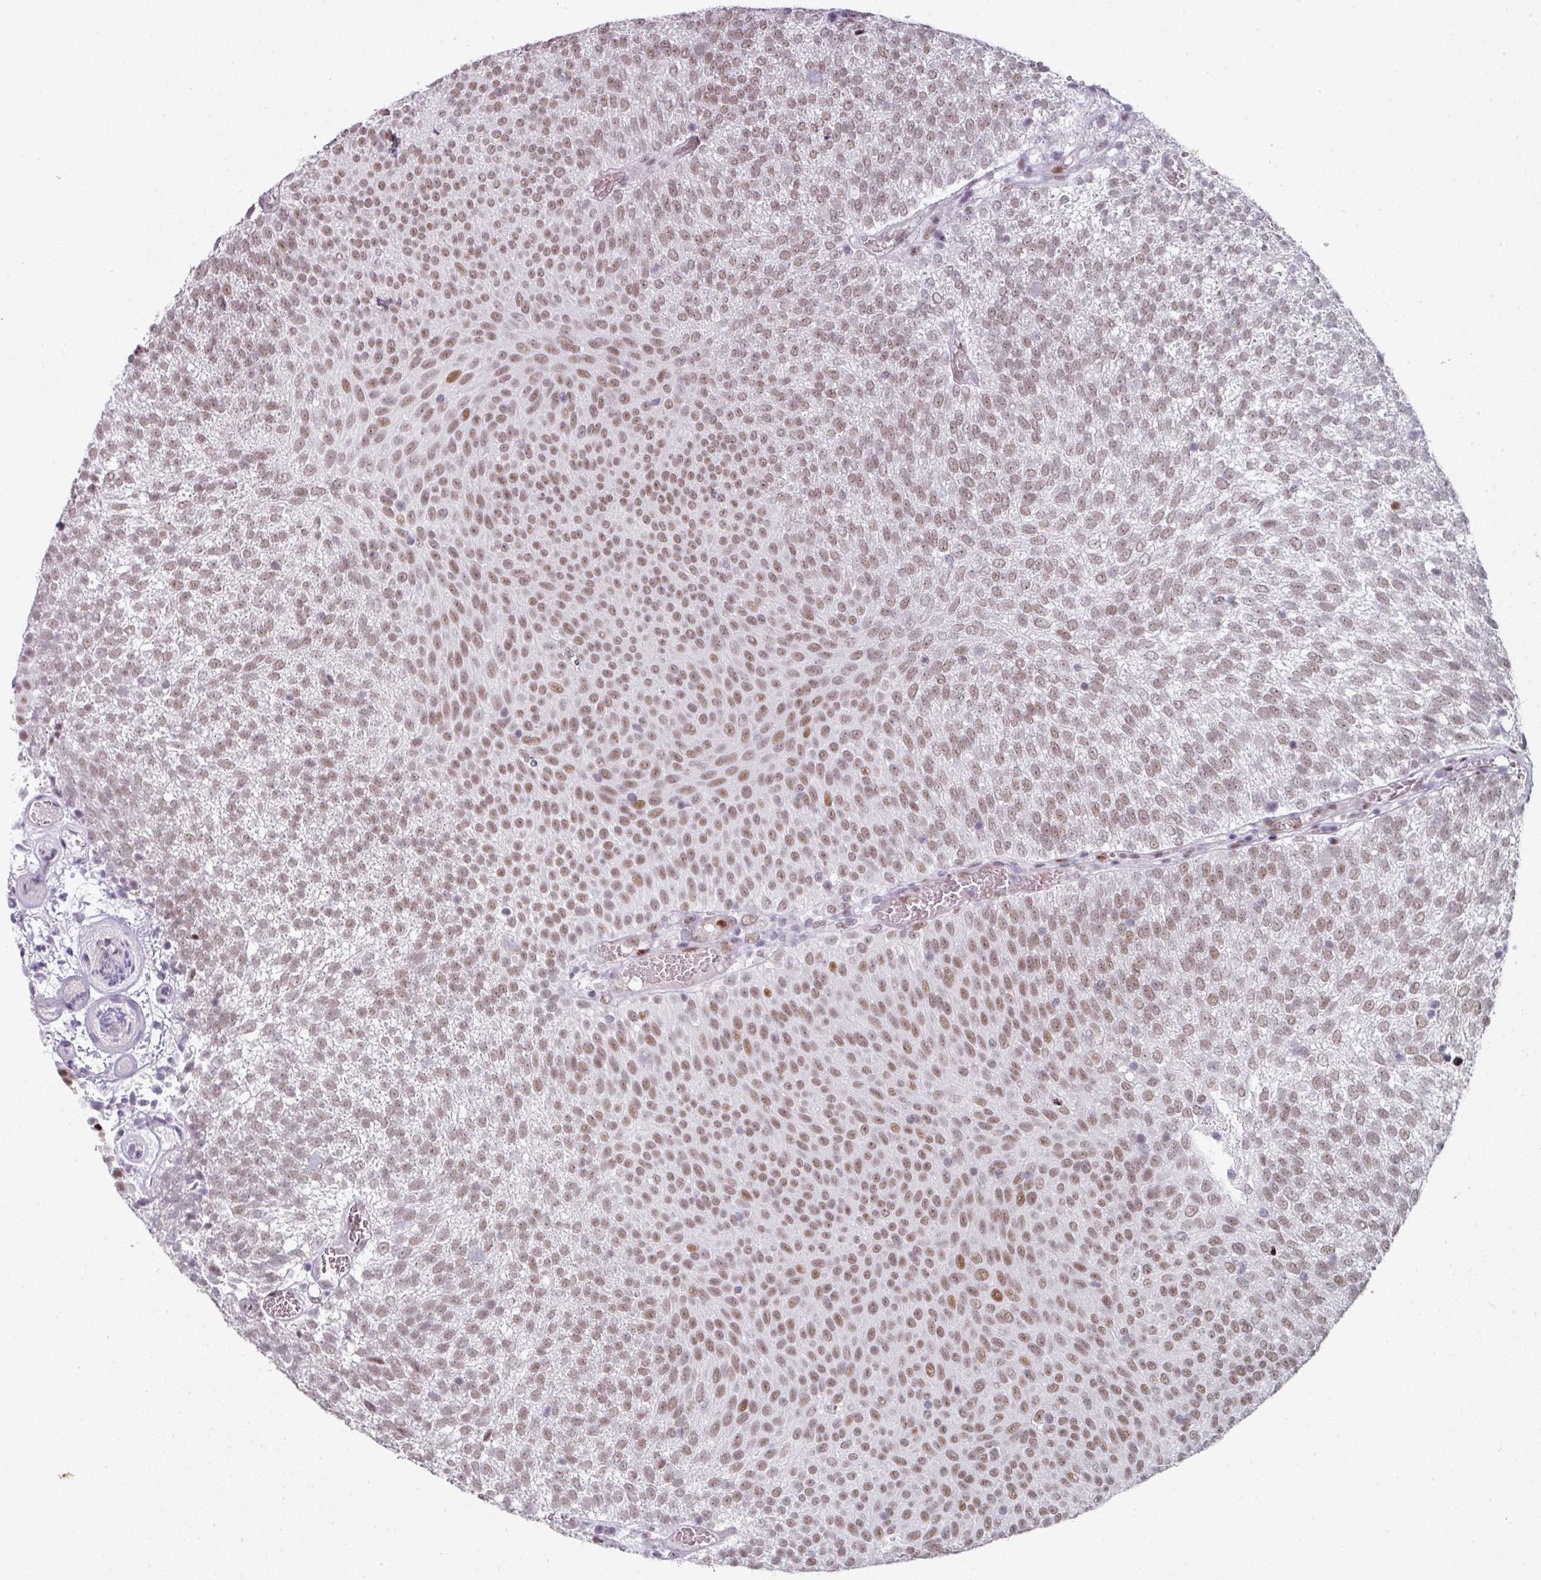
{"staining": {"intensity": "moderate", "quantity": ">75%", "location": "nuclear"}, "tissue": "urothelial cancer", "cell_type": "Tumor cells", "image_type": "cancer", "snomed": [{"axis": "morphology", "description": "Urothelial carcinoma, Low grade"}, {"axis": "topography", "description": "Urinary bladder"}], "caption": "Urothelial carcinoma (low-grade) tissue shows moderate nuclear expression in about >75% of tumor cells", "gene": "SF3B5", "patient": {"sex": "female", "age": 79}}